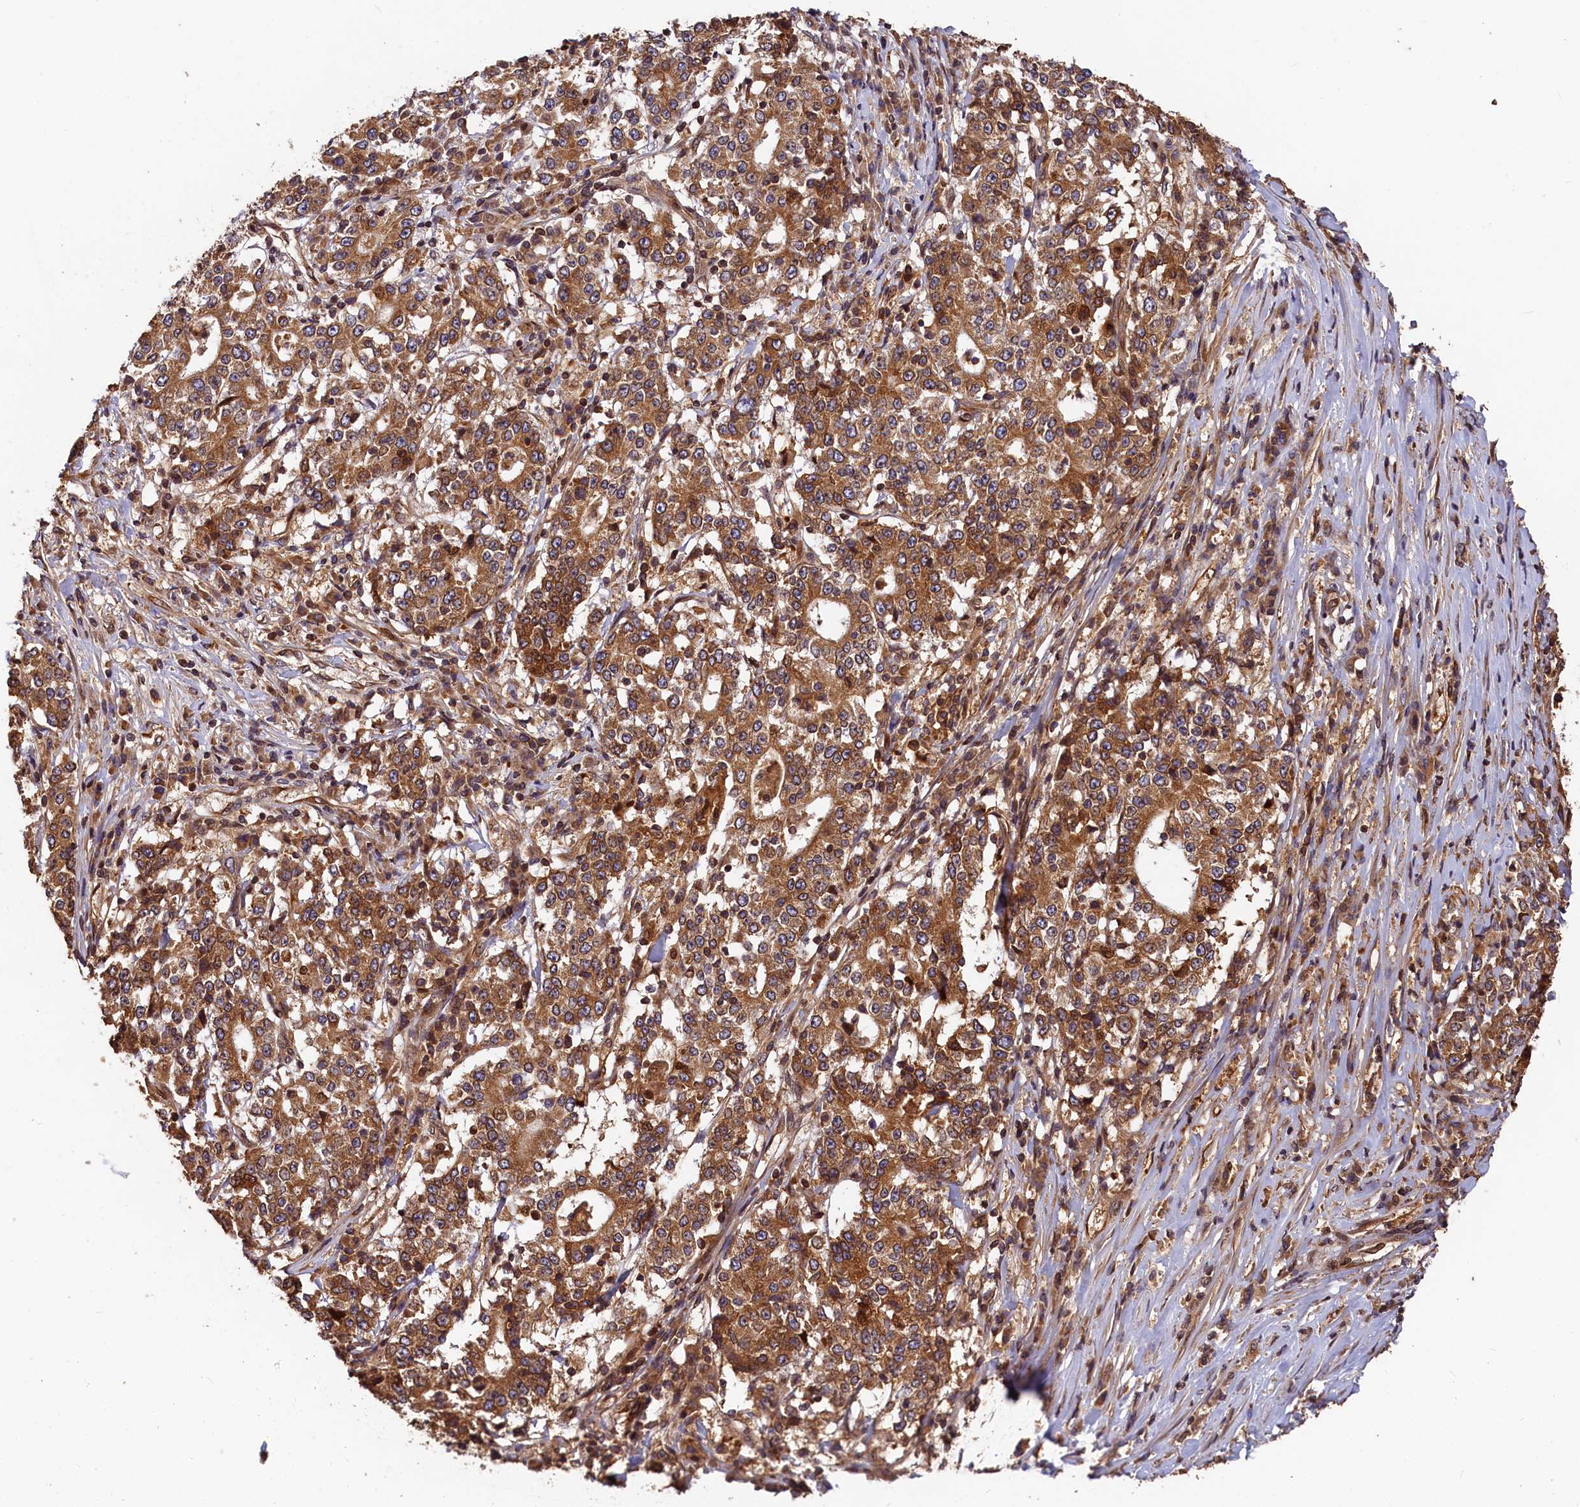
{"staining": {"intensity": "strong", "quantity": ">75%", "location": "cytoplasmic/membranous"}, "tissue": "stomach cancer", "cell_type": "Tumor cells", "image_type": "cancer", "snomed": [{"axis": "morphology", "description": "Adenocarcinoma, NOS"}, {"axis": "topography", "description": "Stomach"}], "caption": "Human stomach cancer stained with a protein marker shows strong staining in tumor cells.", "gene": "HMOX2", "patient": {"sex": "male", "age": 59}}